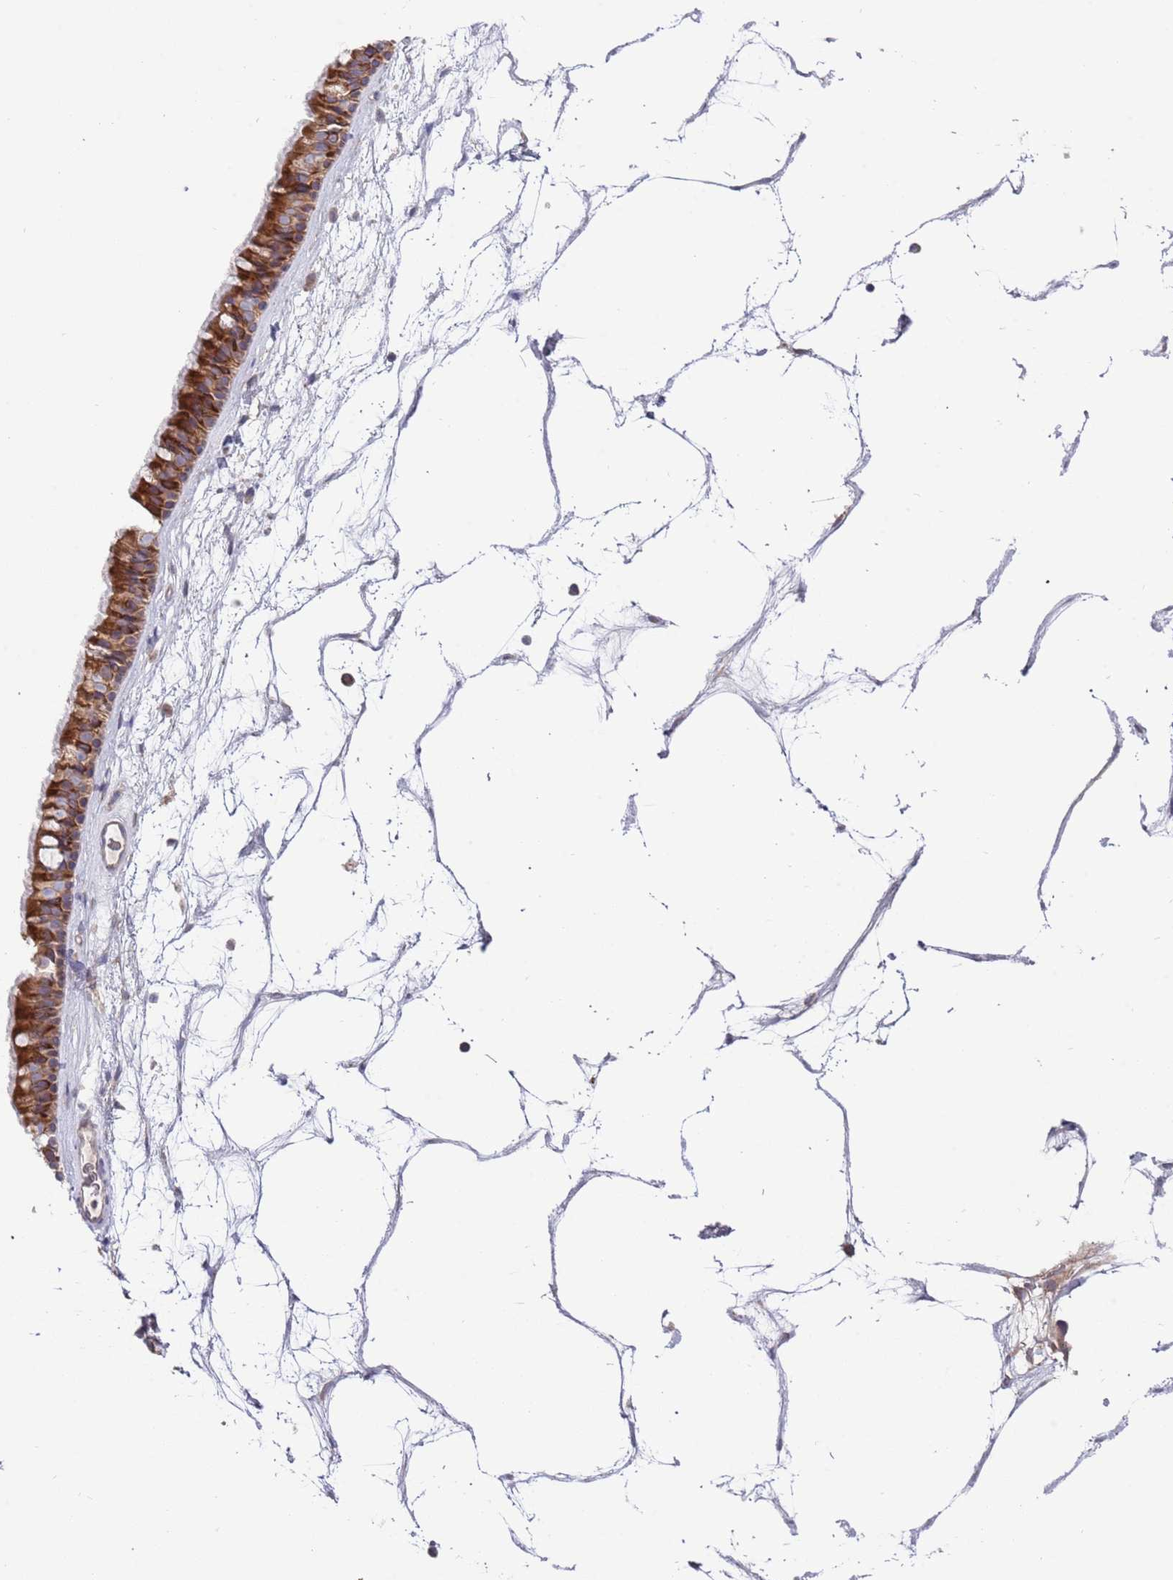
{"staining": {"intensity": "strong", "quantity": ">75%", "location": "cytoplasmic/membranous"}, "tissue": "nasopharynx", "cell_type": "Respiratory epithelial cells", "image_type": "normal", "snomed": [{"axis": "morphology", "description": "Normal tissue, NOS"}, {"axis": "topography", "description": "Nasopharynx"}], "caption": "High-magnification brightfield microscopy of normal nasopharynx stained with DAB (3,3'-diaminobenzidine) (brown) and counterstained with hematoxylin (blue). respiratory epithelial cells exhibit strong cytoplasmic/membranous positivity is identified in about>75% of cells. (Brightfield microscopy of DAB IHC at high magnification).", "gene": "ABCC10", "patient": {"sex": "male", "age": 64}}